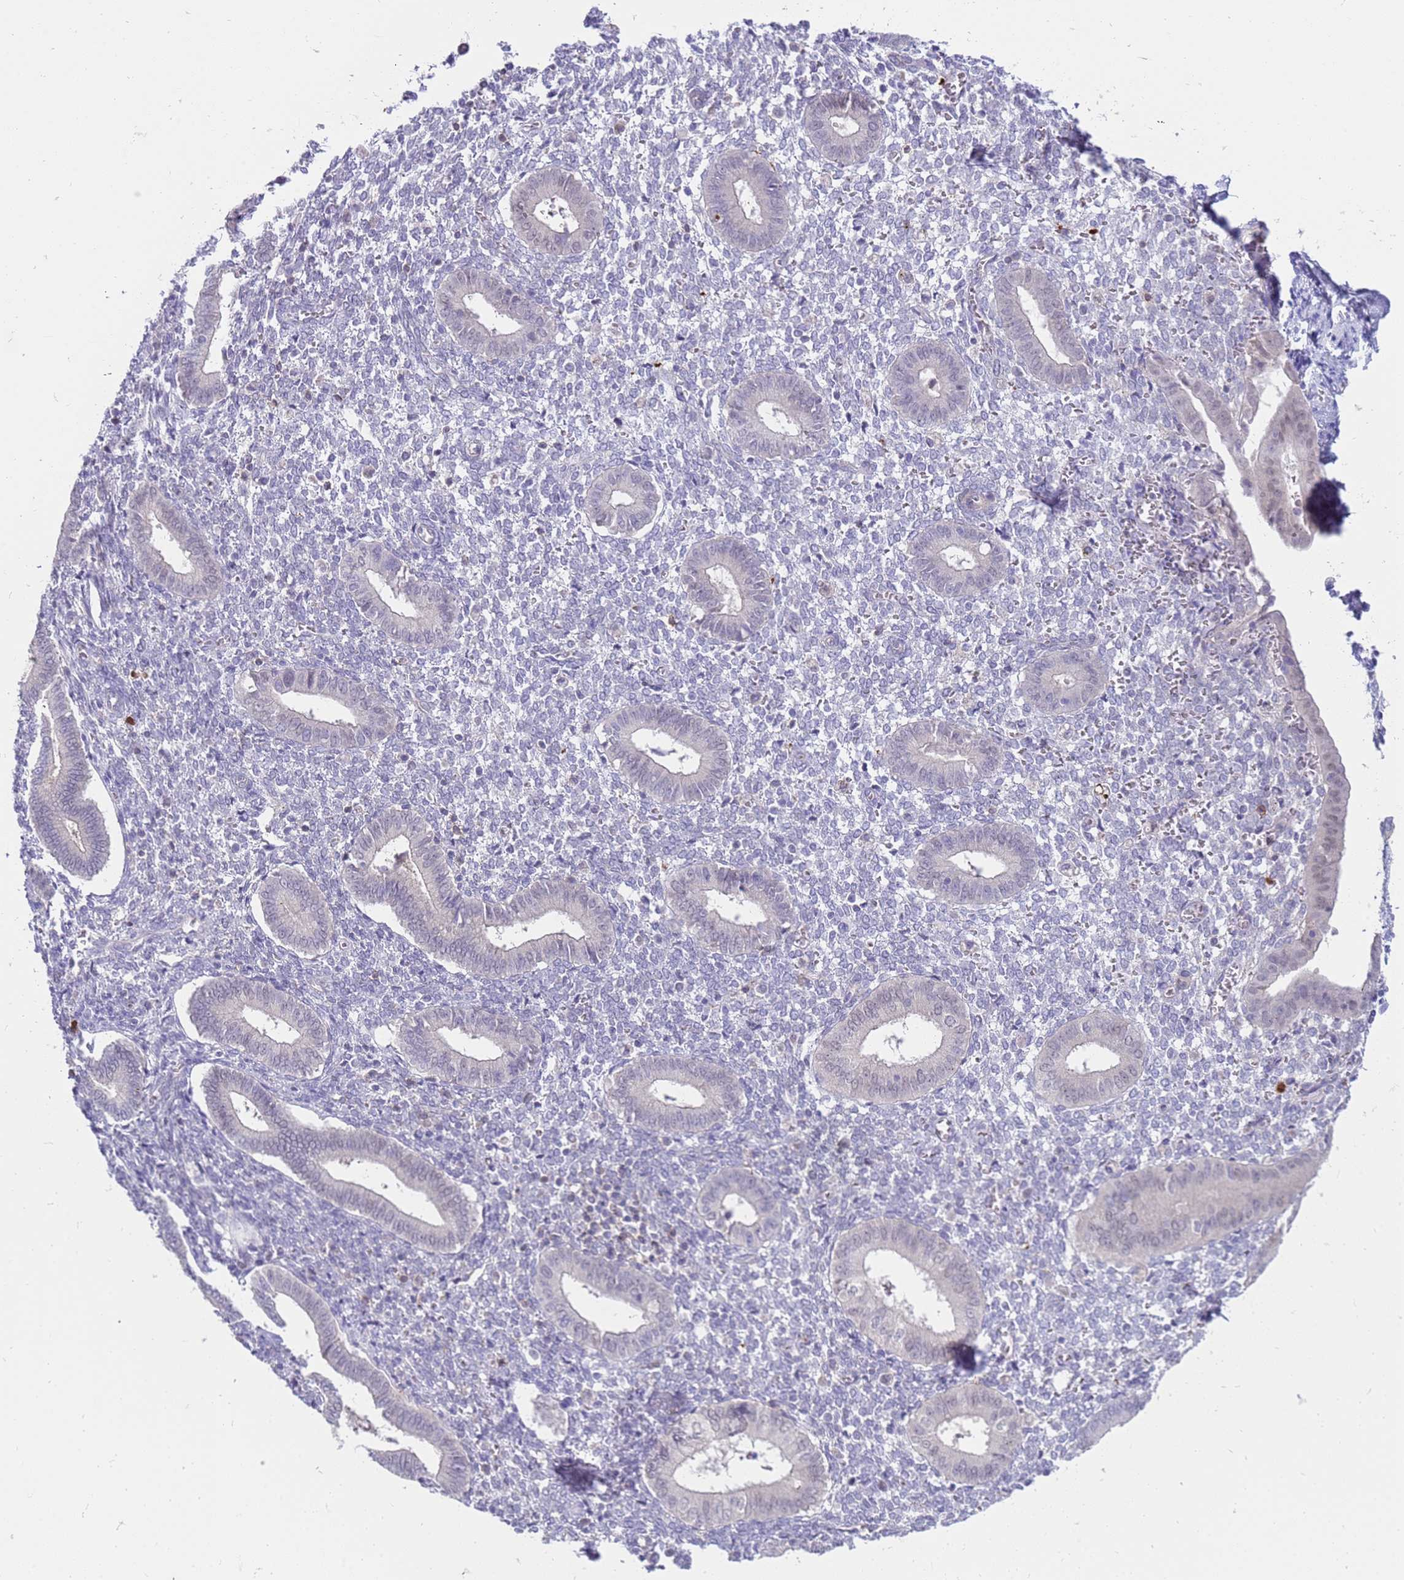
{"staining": {"intensity": "negative", "quantity": "none", "location": "none"}, "tissue": "endometrium", "cell_type": "Cells in endometrial stroma", "image_type": "normal", "snomed": [{"axis": "morphology", "description": "Normal tissue, NOS"}, {"axis": "topography", "description": "Endometrium"}], "caption": "Immunohistochemical staining of normal endometrium exhibits no significant staining in cells in endometrial stroma.", "gene": "STK25", "patient": {"sex": "female", "age": 44}}